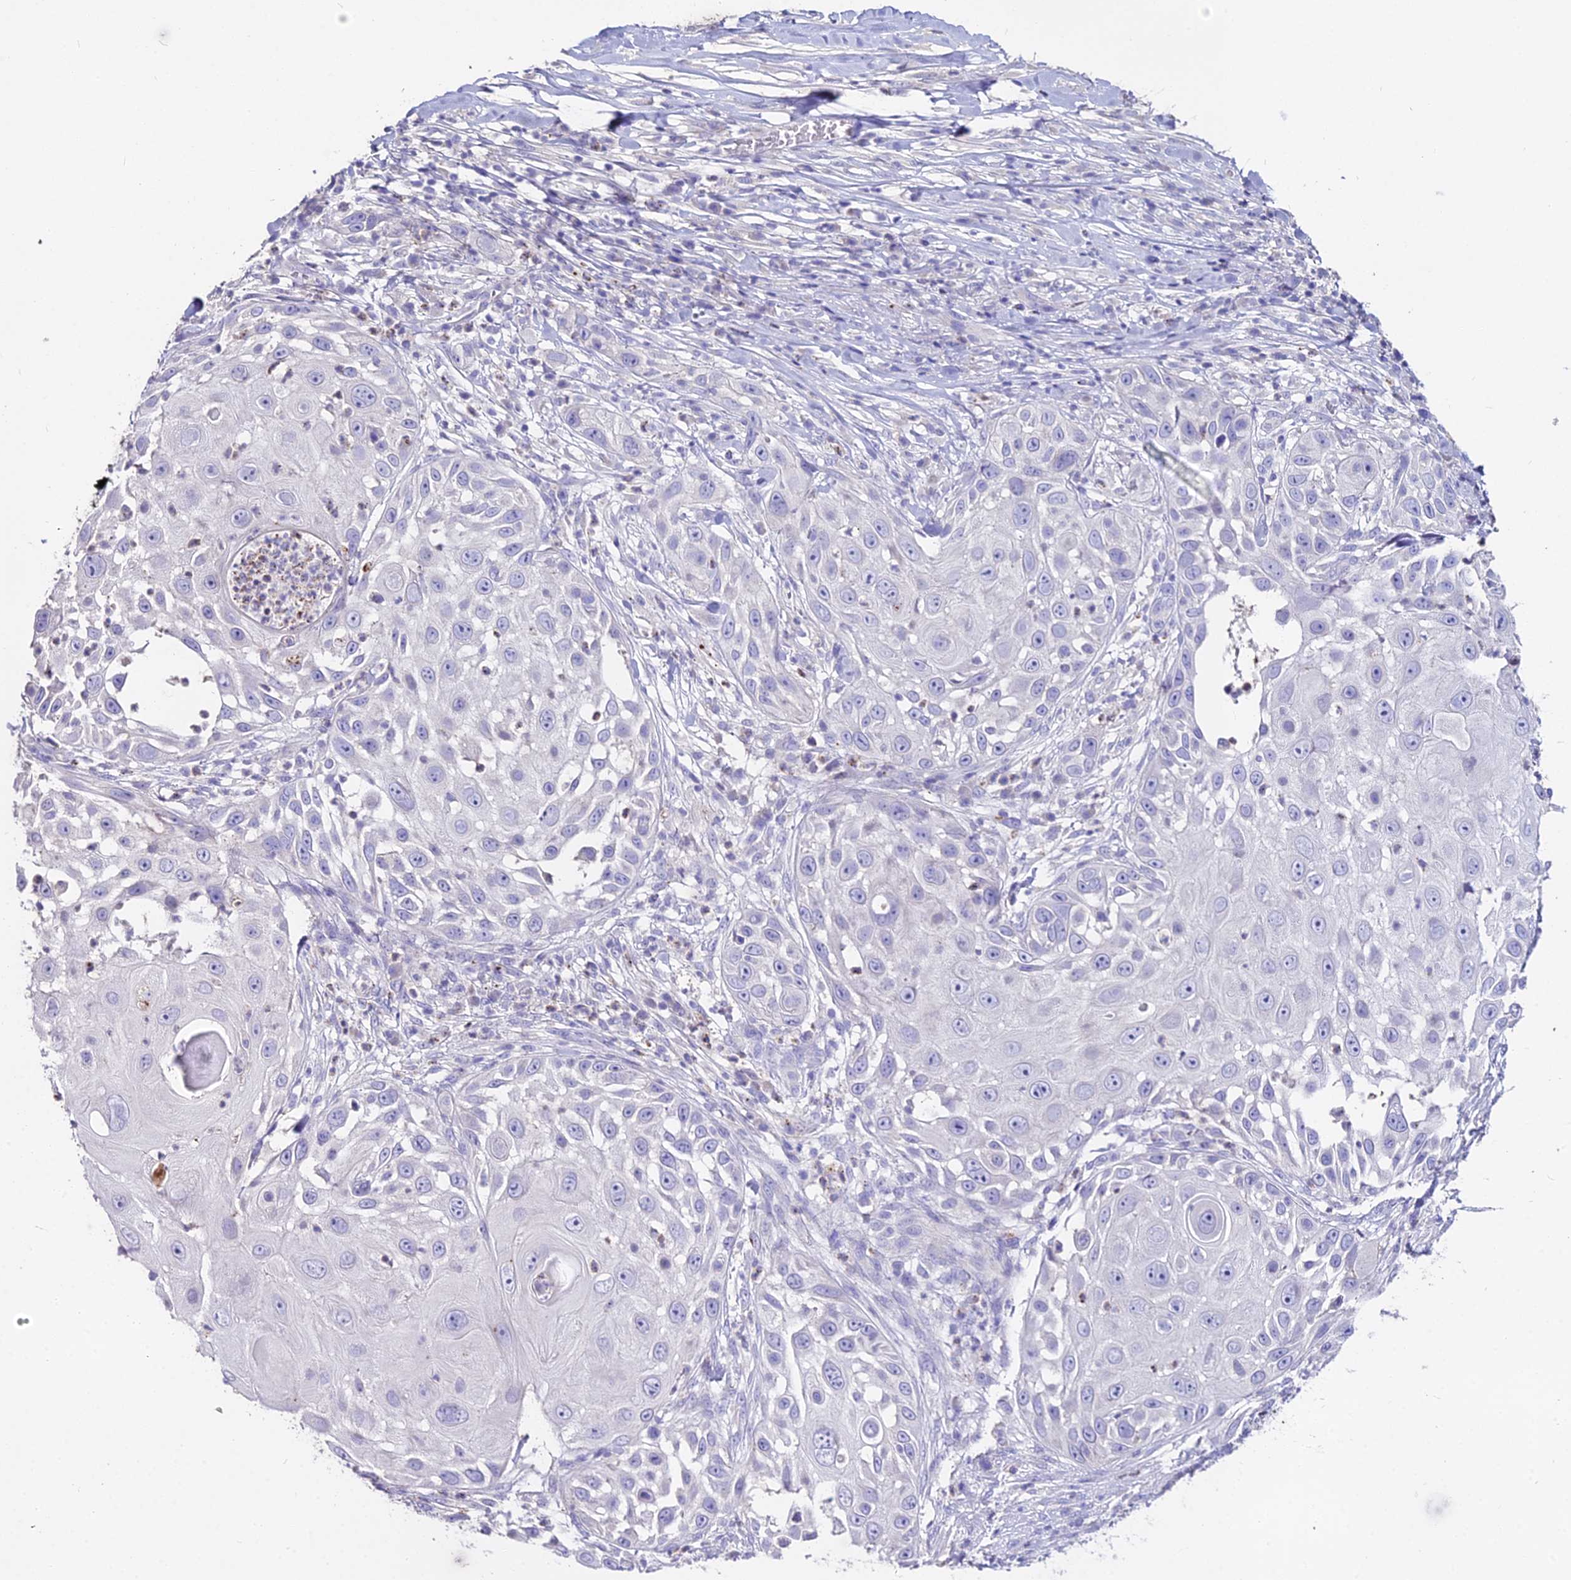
{"staining": {"intensity": "negative", "quantity": "none", "location": "none"}, "tissue": "skin cancer", "cell_type": "Tumor cells", "image_type": "cancer", "snomed": [{"axis": "morphology", "description": "Squamous cell carcinoma, NOS"}, {"axis": "topography", "description": "Skin"}], "caption": "IHC micrograph of skin cancer (squamous cell carcinoma) stained for a protein (brown), which exhibits no staining in tumor cells.", "gene": "GLYAT", "patient": {"sex": "female", "age": 44}}